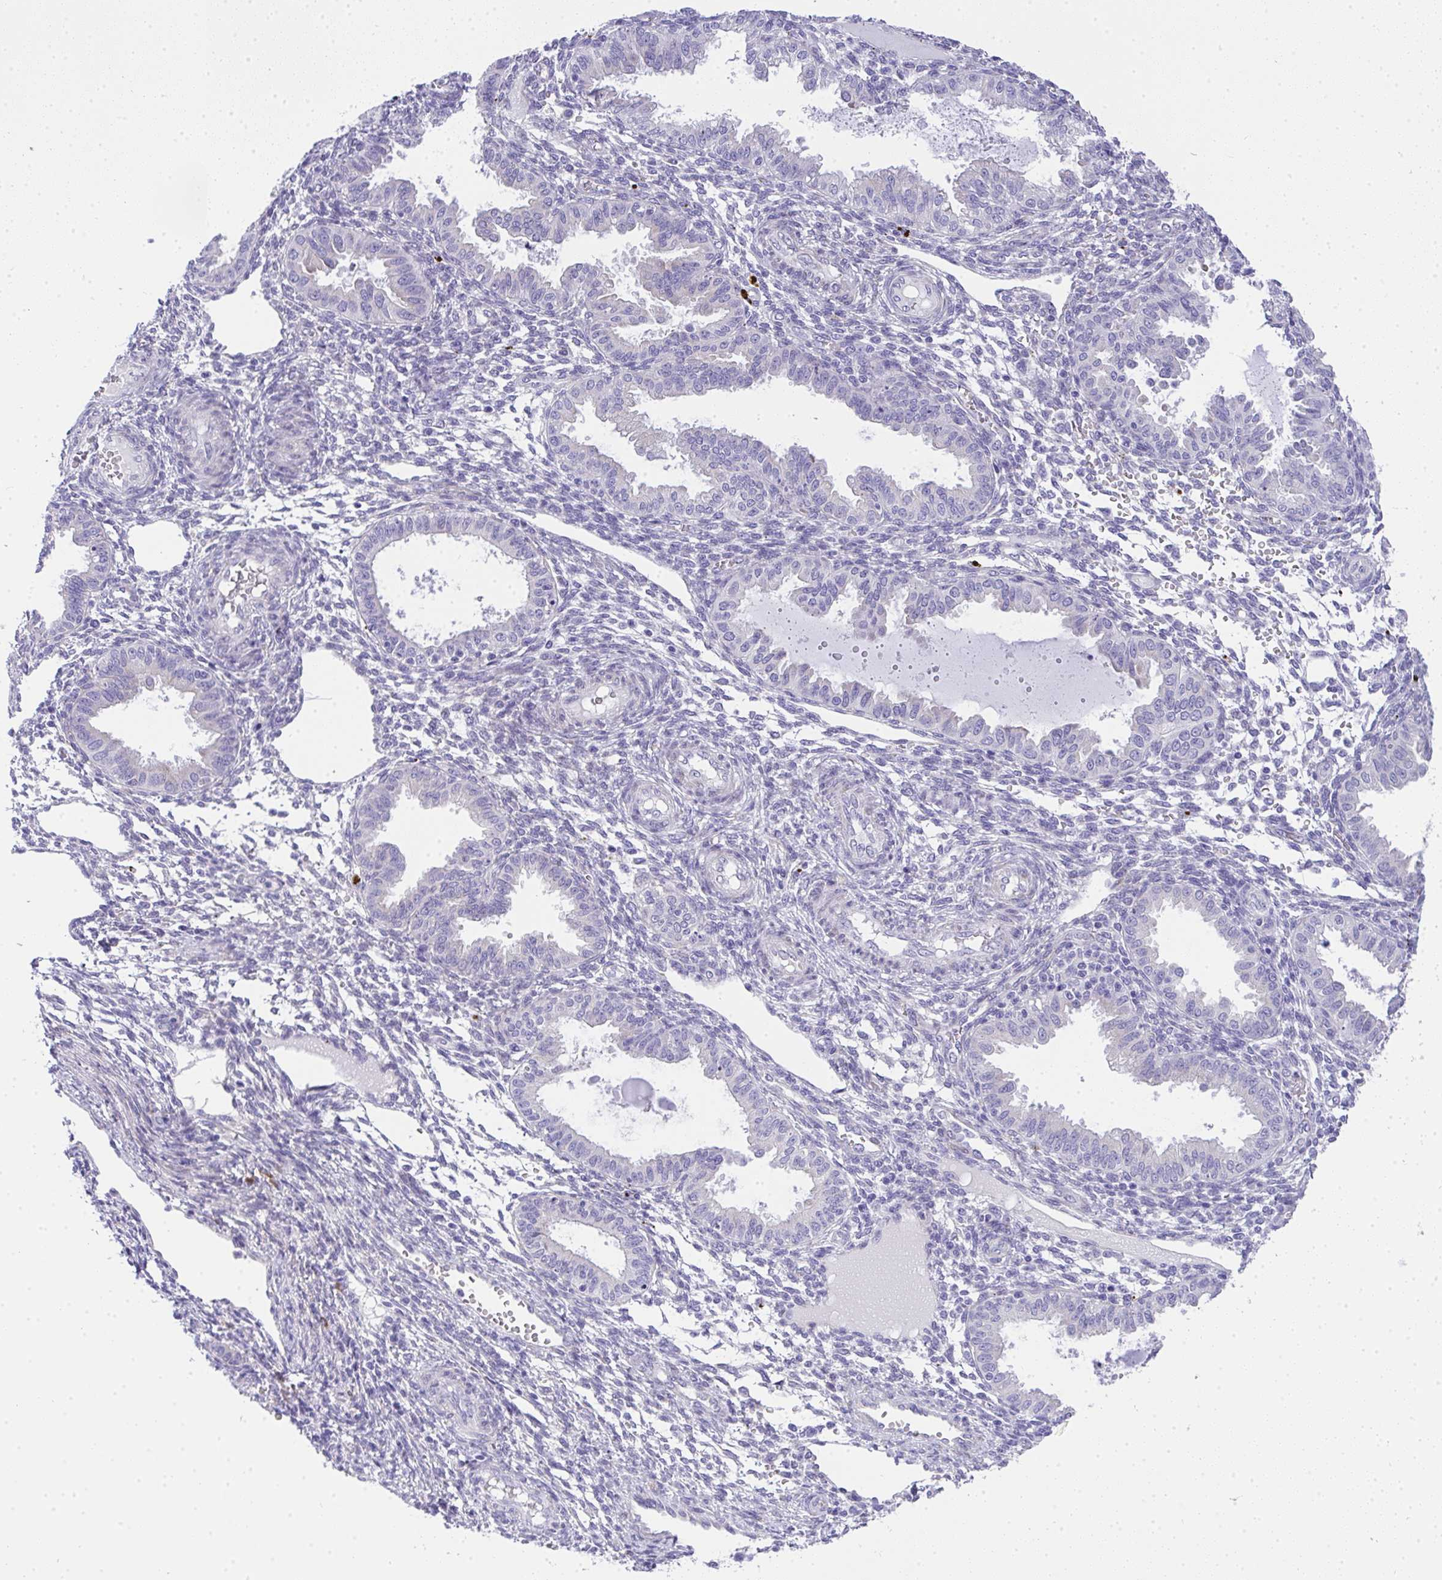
{"staining": {"intensity": "negative", "quantity": "none", "location": "none"}, "tissue": "endometrium", "cell_type": "Cells in endometrial stroma", "image_type": "normal", "snomed": [{"axis": "morphology", "description": "Normal tissue, NOS"}, {"axis": "topography", "description": "Endometrium"}], "caption": "The IHC micrograph has no significant expression in cells in endometrial stroma of endometrium.", "gene": "ADRA2C", "patient": {"sex": "female", "age": 33}}